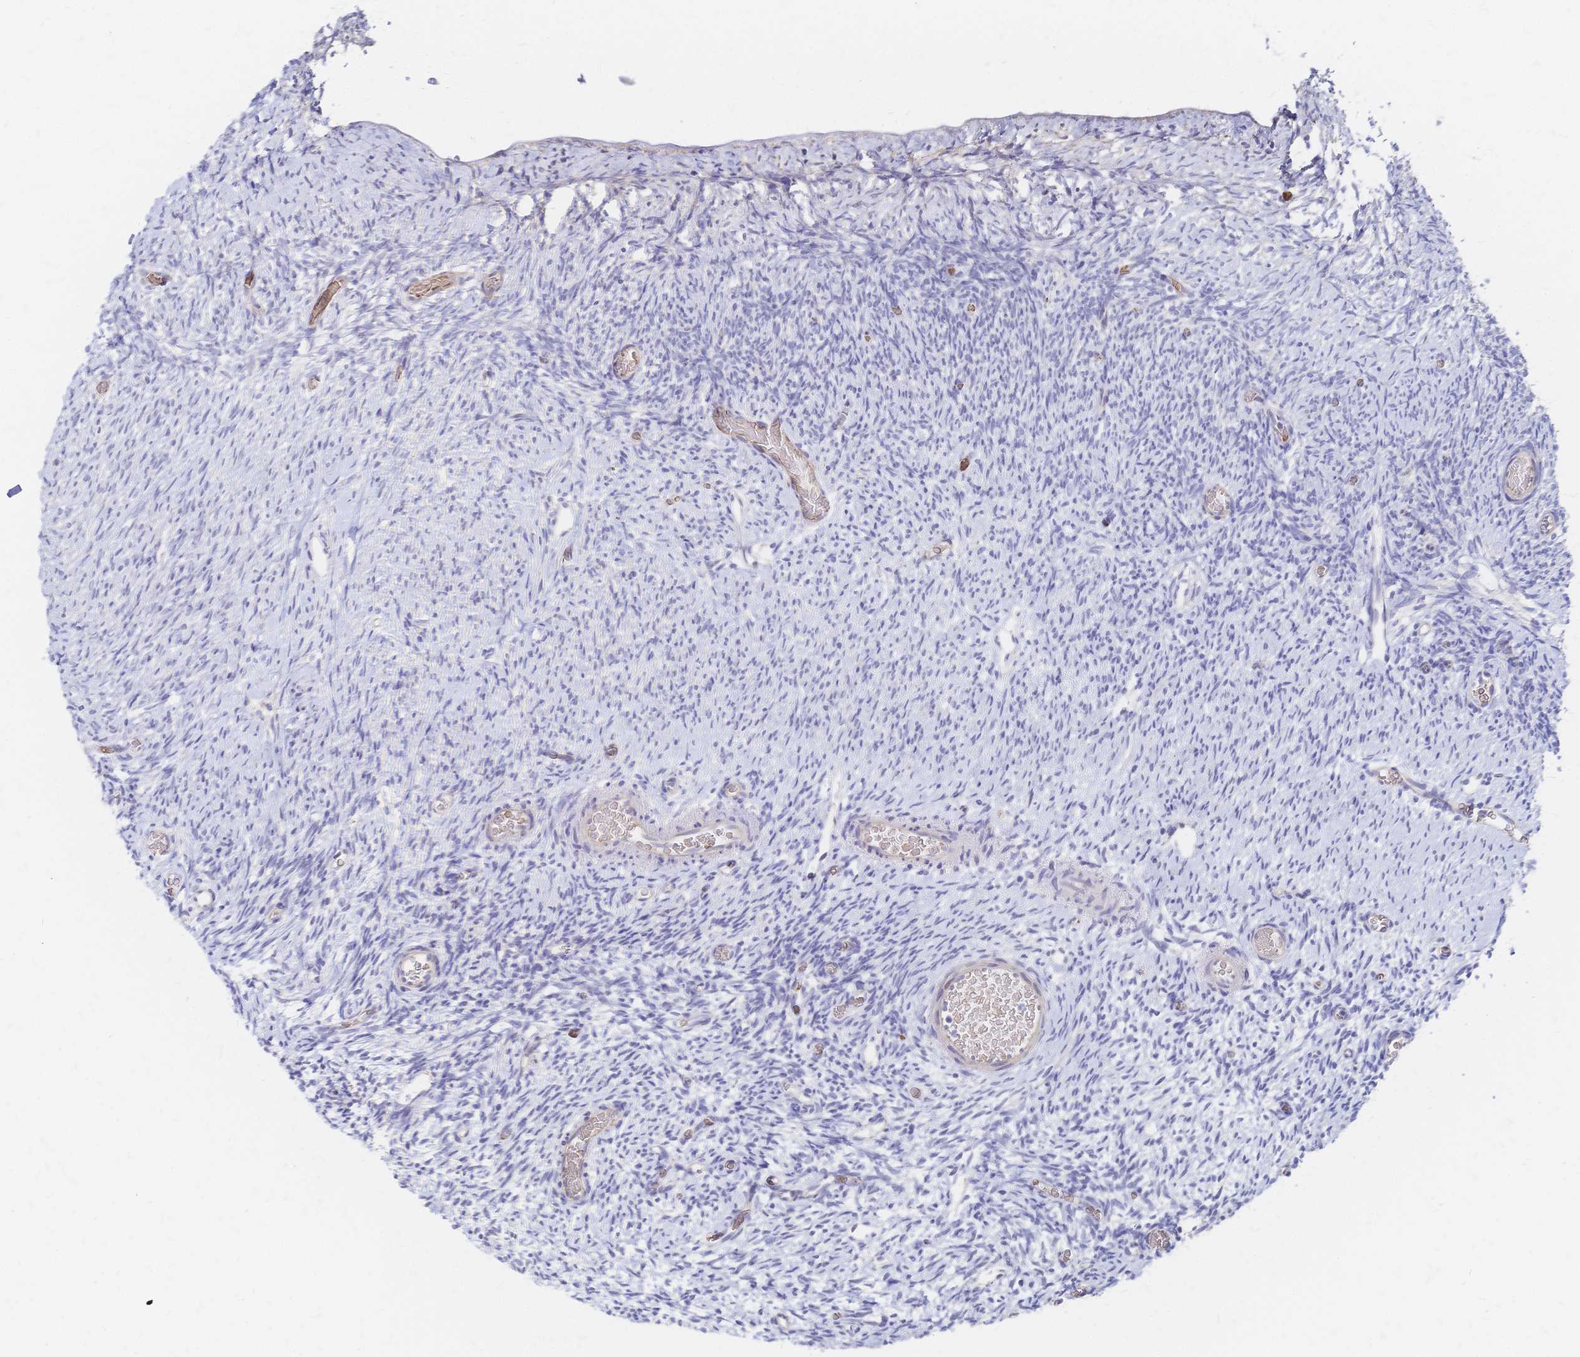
{"staining": {"intensity": "negative", "quantity": "none", "location": "none"}, "tissue": "ovary", "cell_type": "Ovarian stroma cells", "image_type": "normal", "snomed": [{"axis": "morphology", "description": "Normal tissue, NOS"}, {"axis": "topography", "description": "Ovary"}], "caption": "A high-resolution image shows immunohistochemistry staining of unremarkable ovary, which reveals no significant positivity in ovarian stroma cells.", "gene": "SLC5A1", "patient": {"sex": "female", "age": 39}}